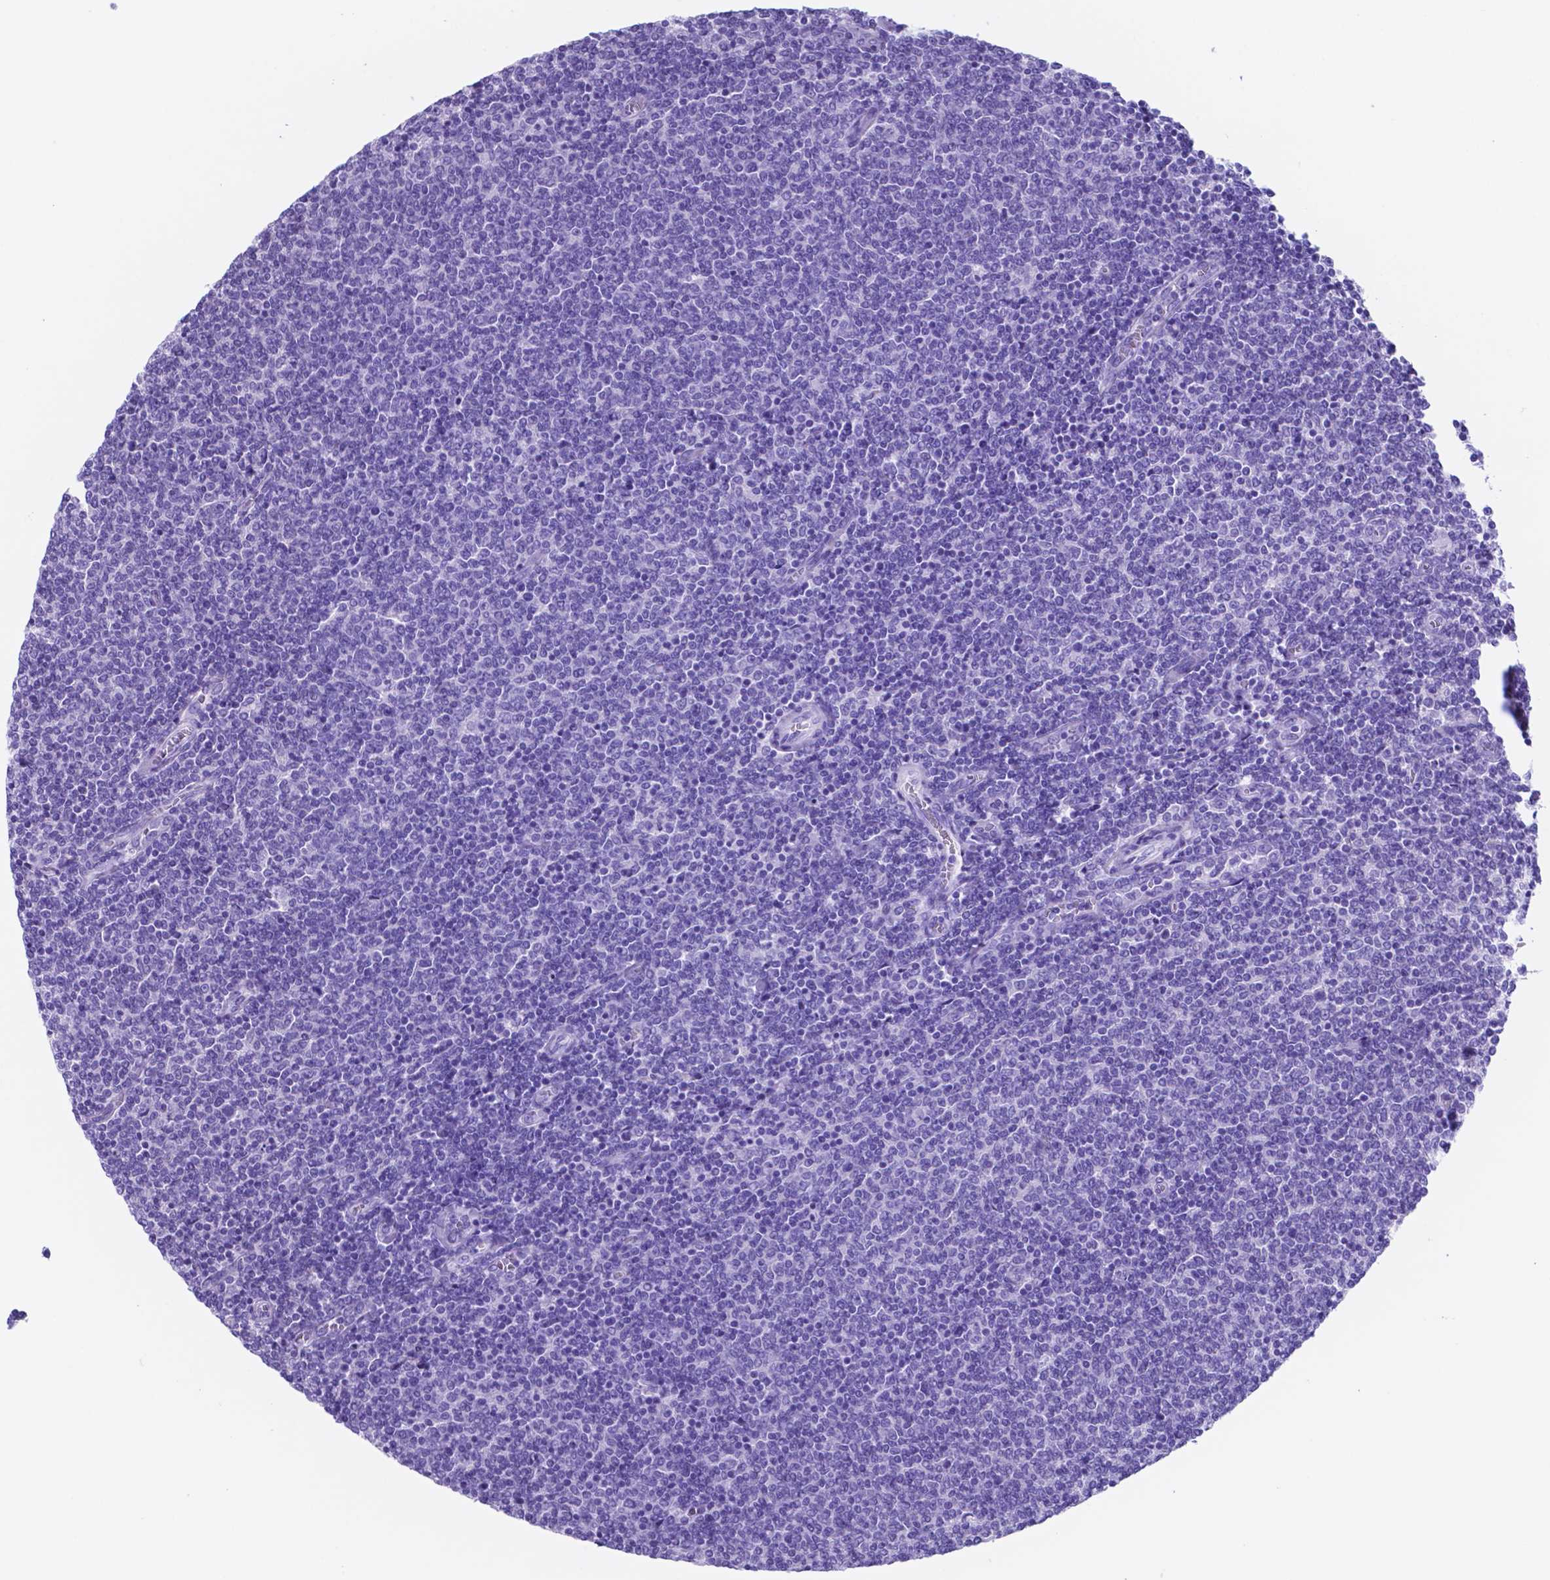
{"staining": {"intensity": "negative", "quantity": "none", "location": "none"}, "tissue": "lymphoma", "cell_type": "Tumor cells", "image_type": "cancer", "snomed": [{"axis": "morphology", "description": "Malignant lymphoma, non-Hodgkin's type, Low grade"}, {"axis": "topography", "description": "Lymph node"}], "caption": "Immunohistochemistry histopathology image of neoplastic tissue: human lymphoma stained with DAB demonstrates no significant protein staining in tumor cells.", "gene": "DNAAF8", "patient": {"sex": "male", "age": 52}}